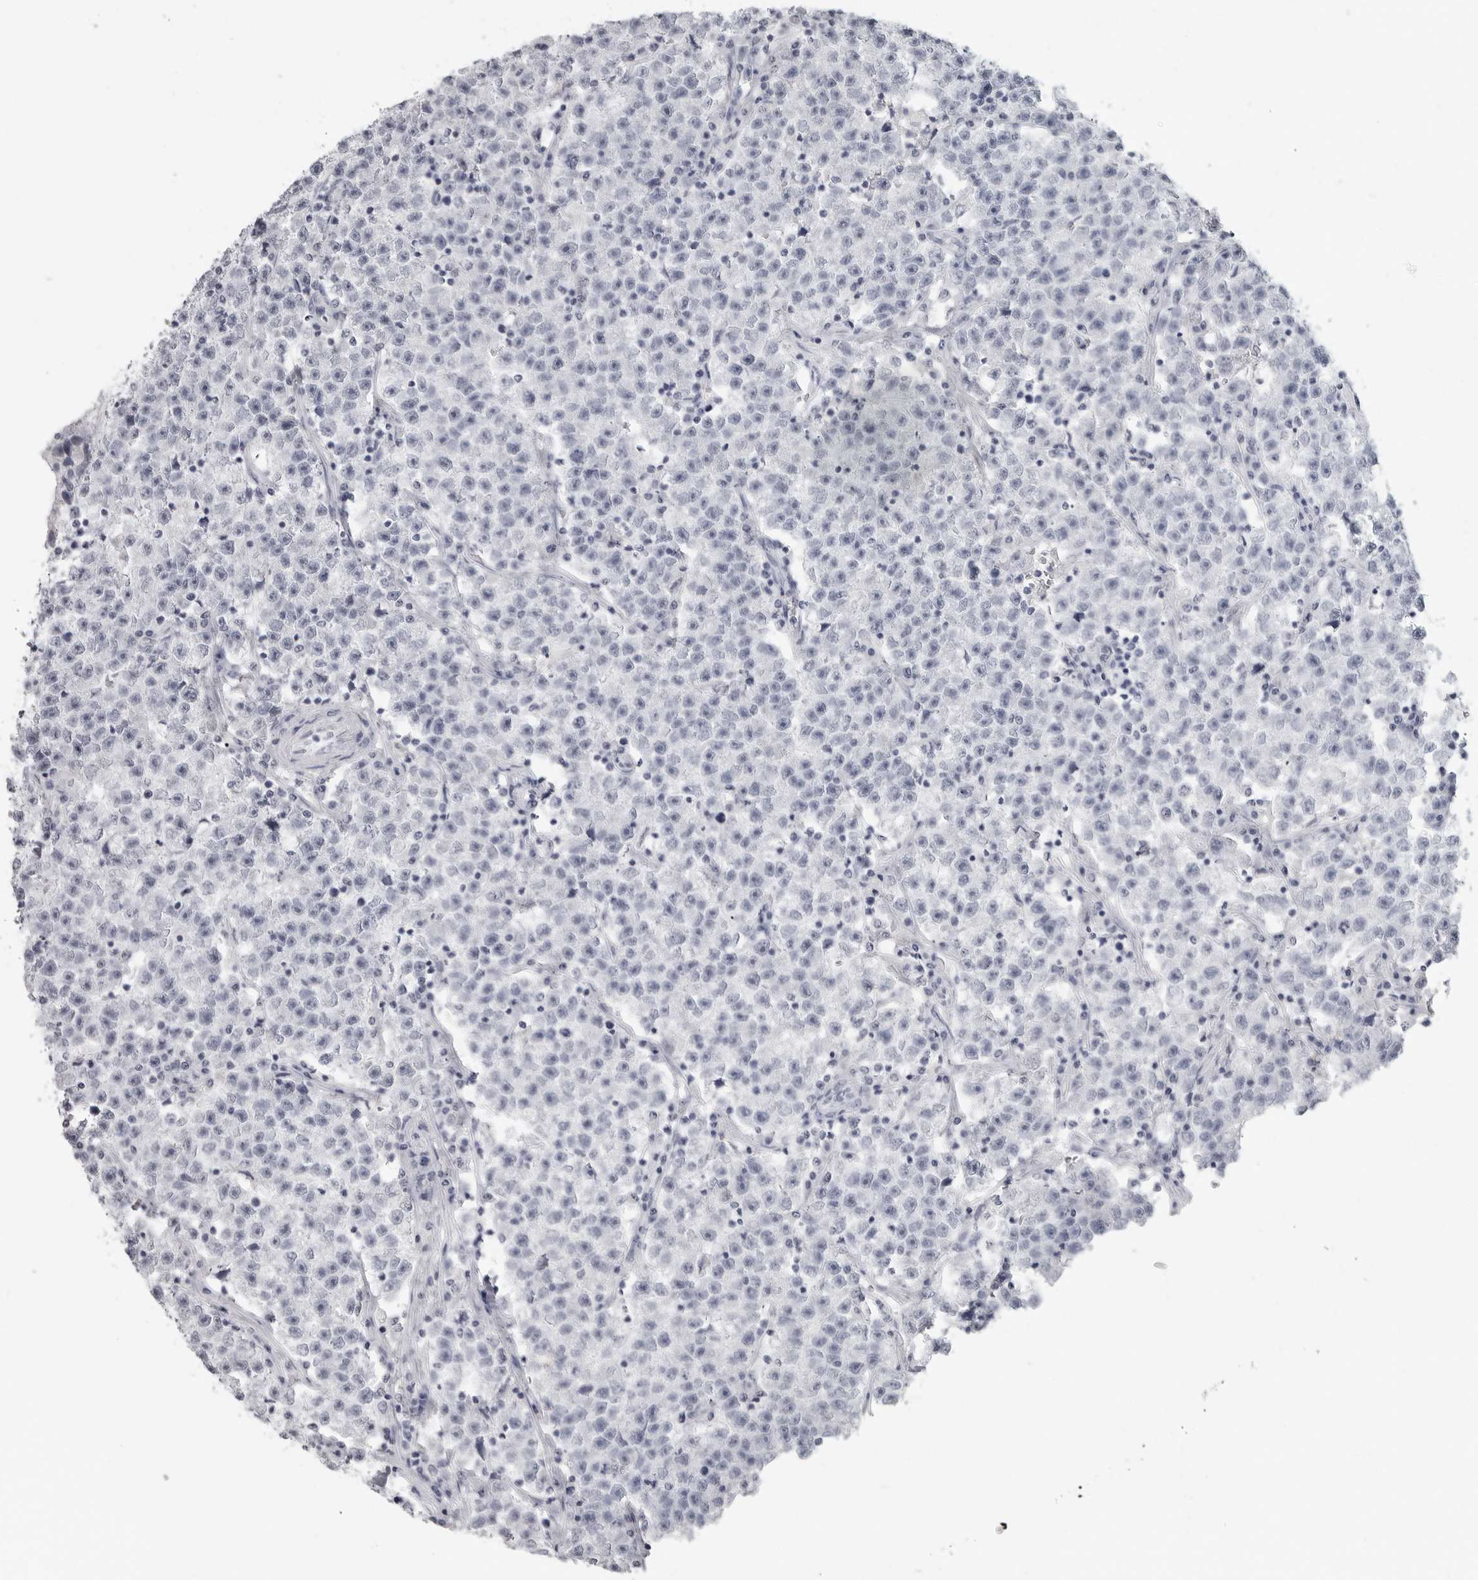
{"staining": {"intensity": "negative", "quantity": "none", "location": "none"}, "tissue": "testis cancer", "cell_type": "Tumor cells", "image_type": "cancer", "snomed": [{"axis": "morphology", "description": "Seminoma, NOS"}, {"axis": "topography", "description": "Testis"}], "caption": "Seminoma (testis) was stained to show a protein in brown. There is no significant expression in tumor cells.", "gene": "LY6D", "patient": {"sex": "male", "age": 22}}